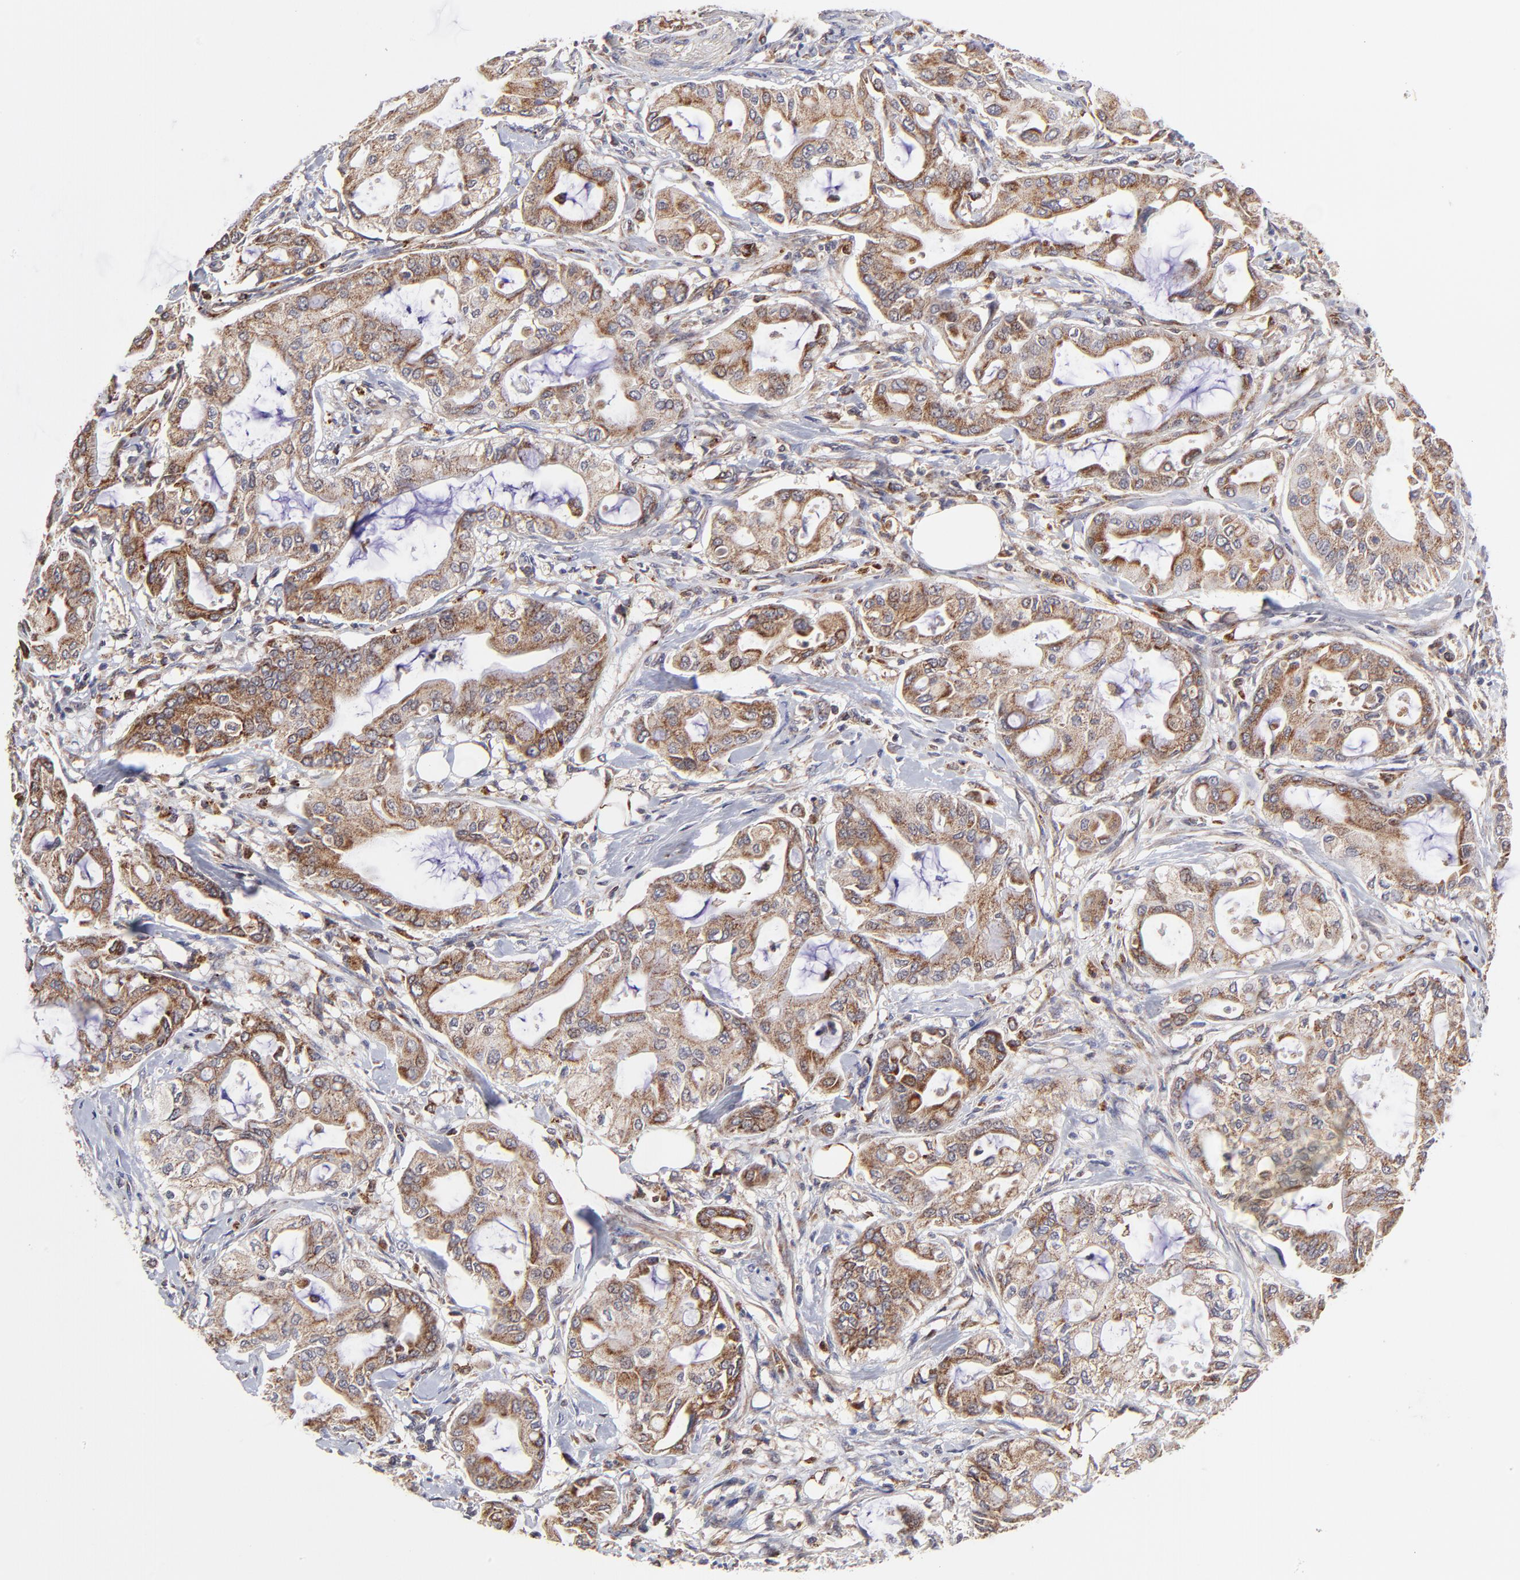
{"staining": {"intensity": "moderate", "quantity": ">75%", "location": "cytoplasmic/membranous"}, "tissue": "pancreatic cancer", "cell_type": "Tumor cells", "image_type": "cancer", "snomed": [{"axis": "morphology", "description": "Adenocarcinoma, NOS"}, {"axis": "morphology", "description": "Adenocarcinoma, metastatic, NOS"}, {"axis": "topography", "description": "Lymph node"}, {"axis": "topography", "description": "Pancreas"}, {"axis": "topography", "description": "Duodenum"}], "caption": "Immunohistochemistry (DAB) staining of human pancreatic cancer reveals moderate cytoplasmic/membranous protein positivity in about >75% of tumor cells.", "gene": "MAP2K7", "patient": {"sex": "female", "age": 64}}